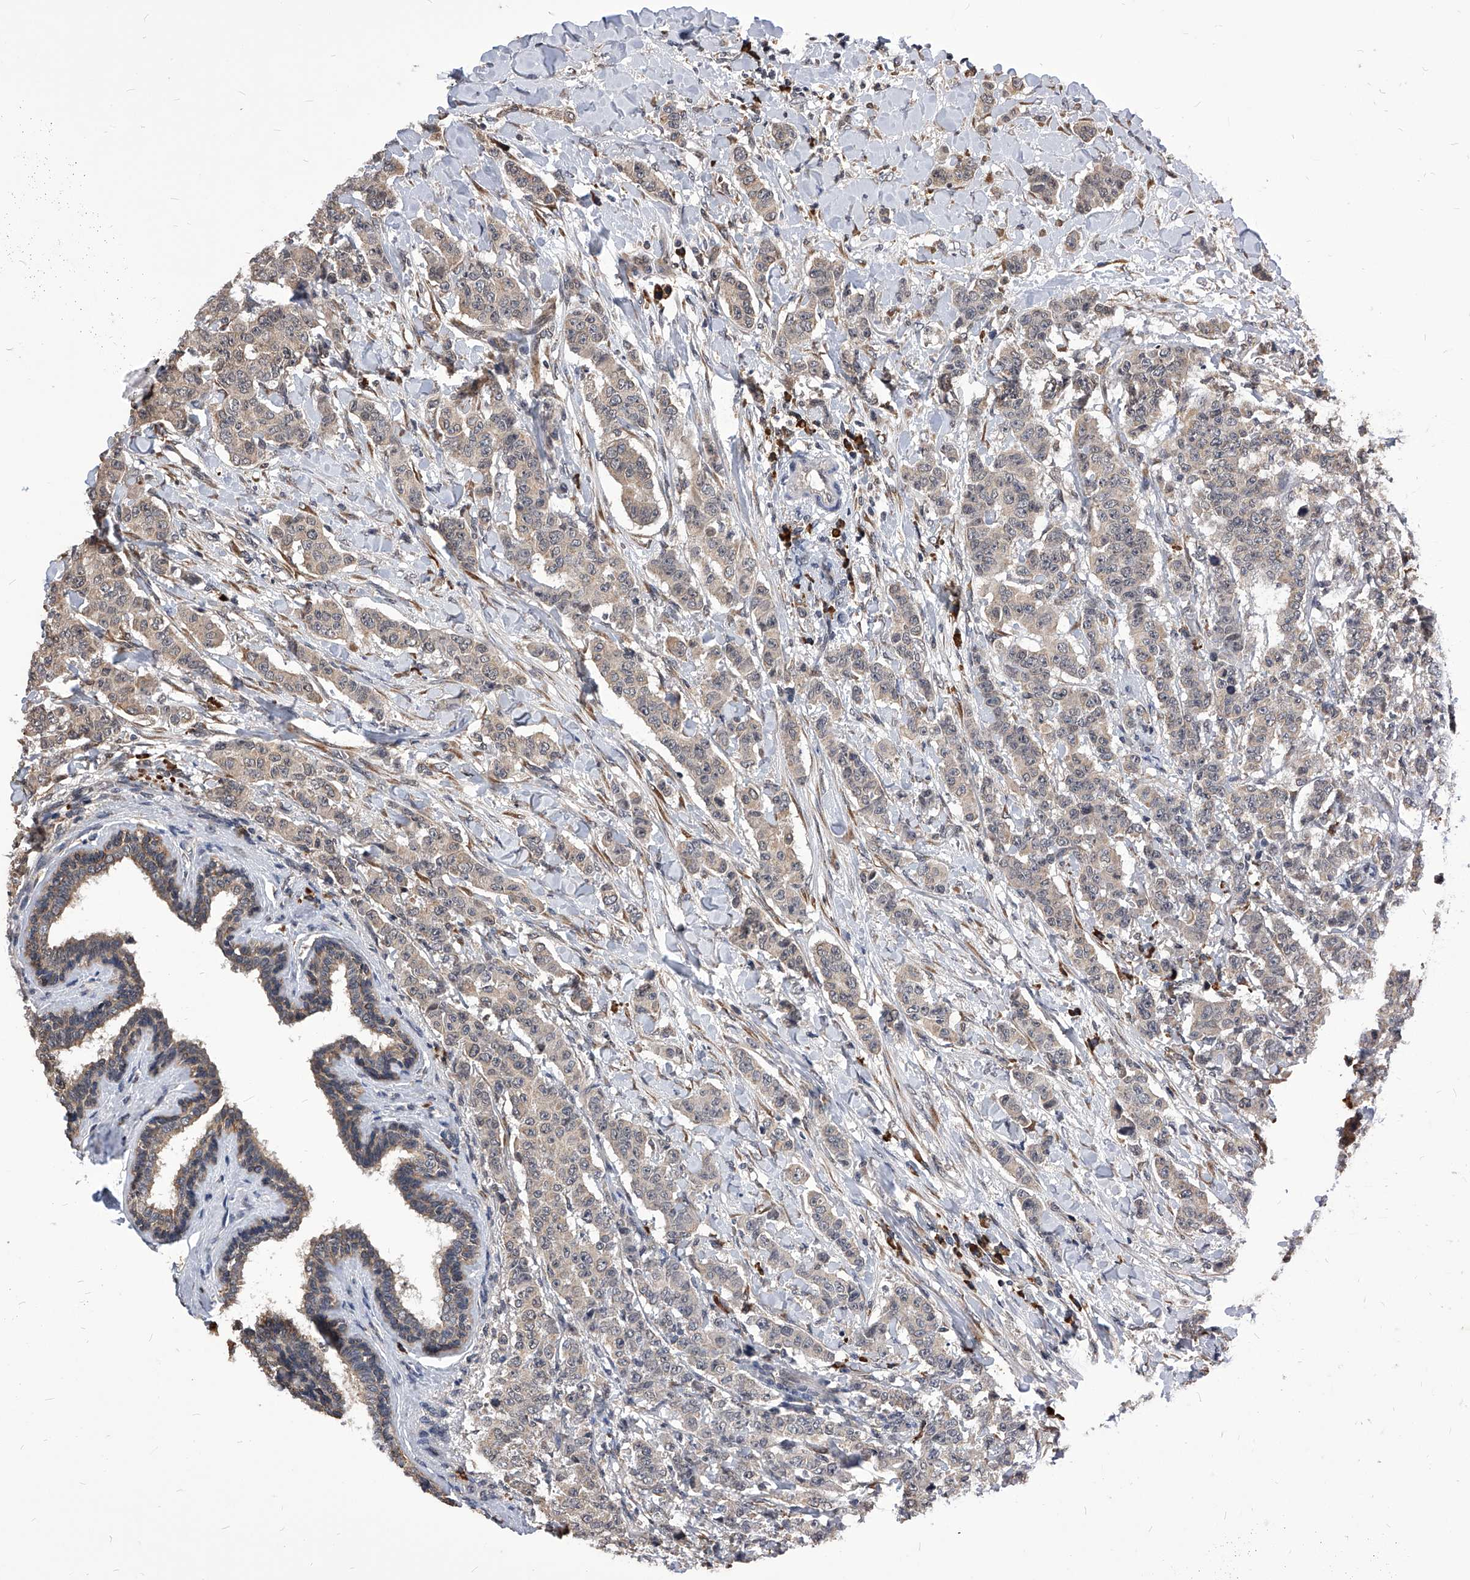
{"staining": {"intensity": "weak", "quantity": "<25%", "location": "cytoplasmic/membranous"}, "tissue": "breast cancer", "cell_type": "Tumor cells", "image_type": "cancer", "snomed": [{"axis": "morphology", "description": "Duct carcinoma"}, {"axis": "topography", "description": "Breast"}], "caption": "Breast cancer was stained to show a protein in brown. There is no significant positivity in tumor cells. (Brightfield microscopy of DAB (3,3'-diaminobenzidine) immunohistochemistry at high magnification).", "gene": "ID1", "patient": {"sex": "female", "age": 40}}